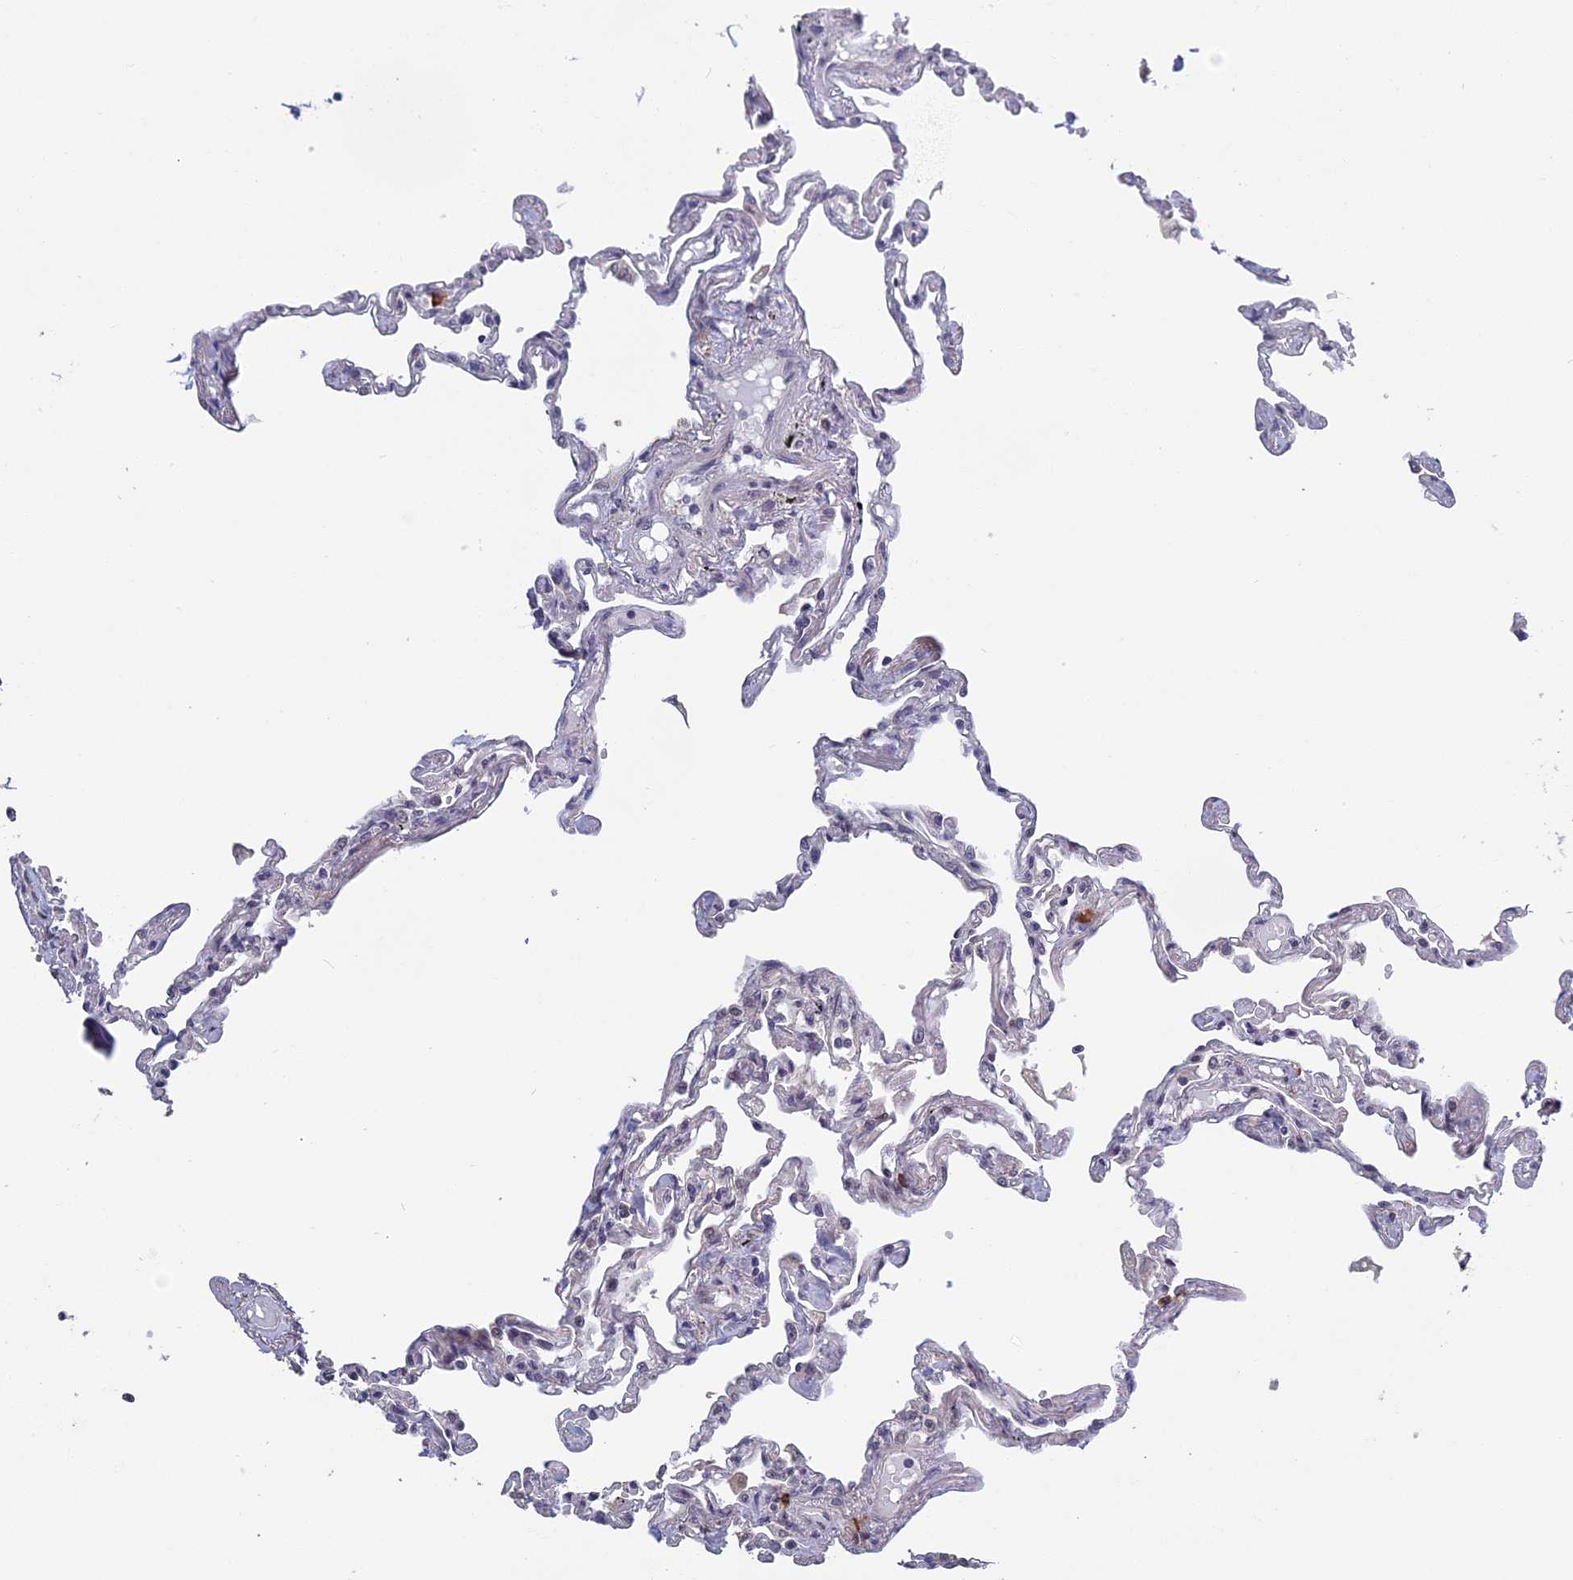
{"staining": {"intensity": "negative", "quantity": "none", "location": "none"}, "tissue": "lung", "cell_type": "Alveolar cells", "image_type": "normal", "snomed": [{"axis": "morphology", "description": "Normal tissue, NOS"}, {"axis": "topography", "description": "Lung"}], "caption": "DAB immunohistochemical staining of normal lung displays no significant expression in alveolar cells.", "gene": "MORF4L1", "patient": {"sex": "female", "age": 67}}